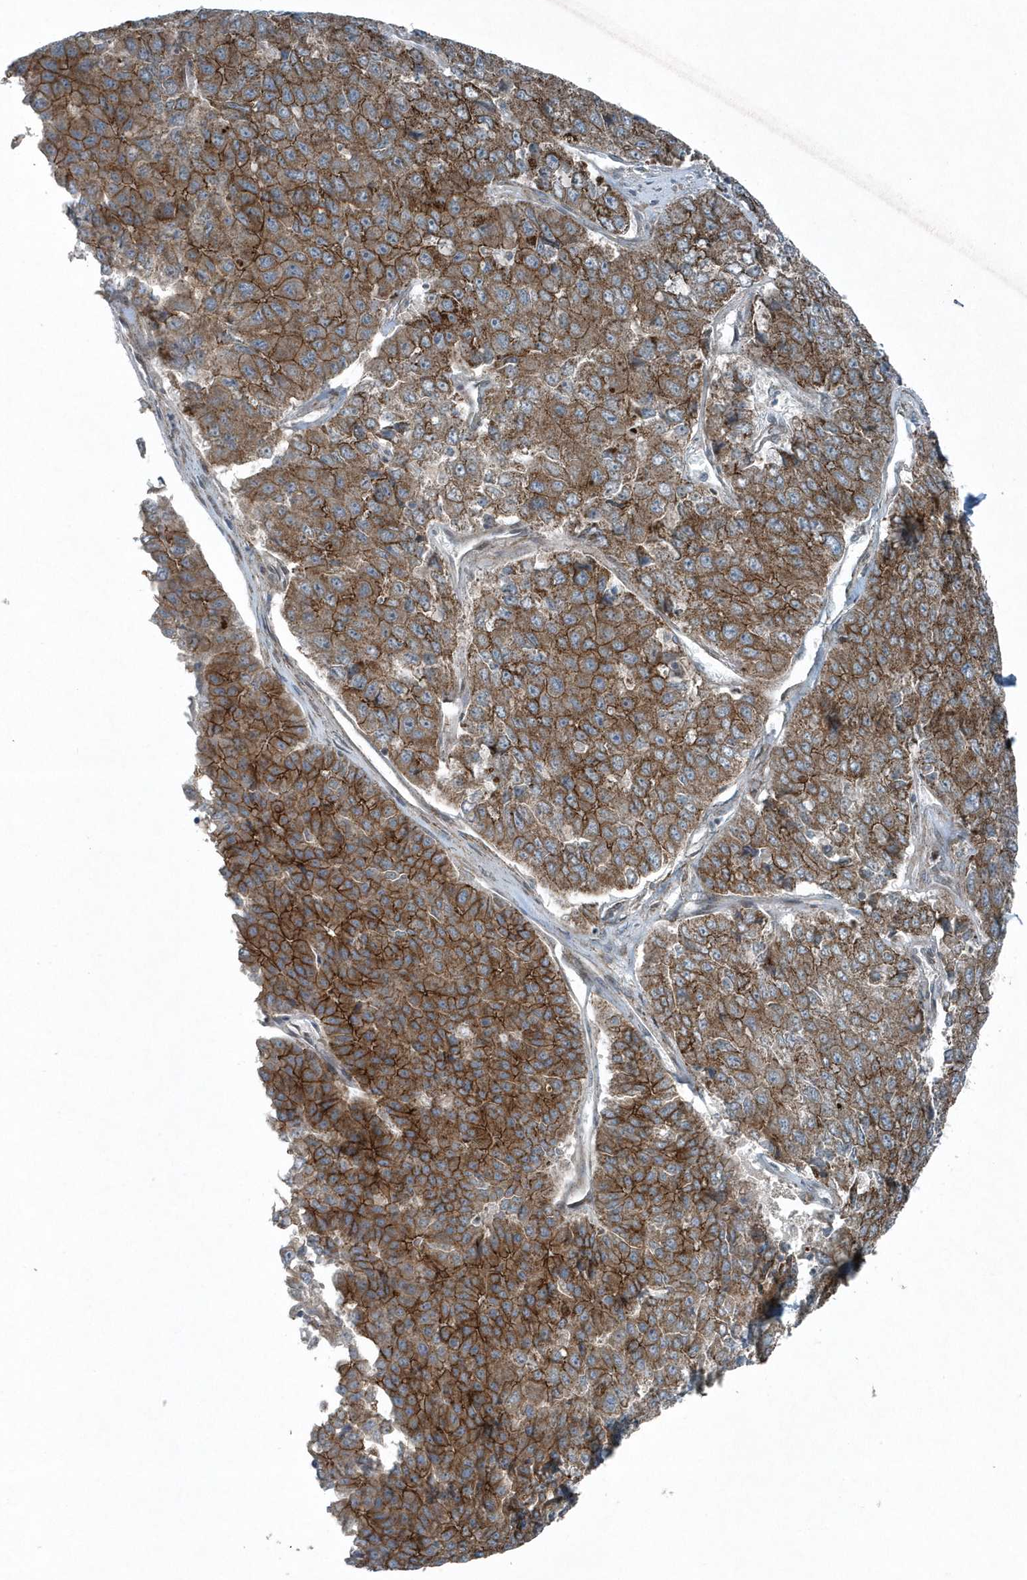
{"staining": {"intensity": "strong", "quantity": ">75%", "location": "cytoplasmic/membranous"}, "tissue": "pancreatic cancer", "cell_type": "Tumor cells", "image_type": "cancer", "snomed": [{"axis": "morphology", "description": "Adenocarcinoma, NOS"}, {"axis": "topography", "description": "Pancreas"}], "caption": "Strong cytoplasmic/membranous positivity is seen in about >75% of tumor cells in pancreatic cancer (adenocarcinoma).", "gene": "GCC2", "patient": {"sex": "male", "age": 50}}